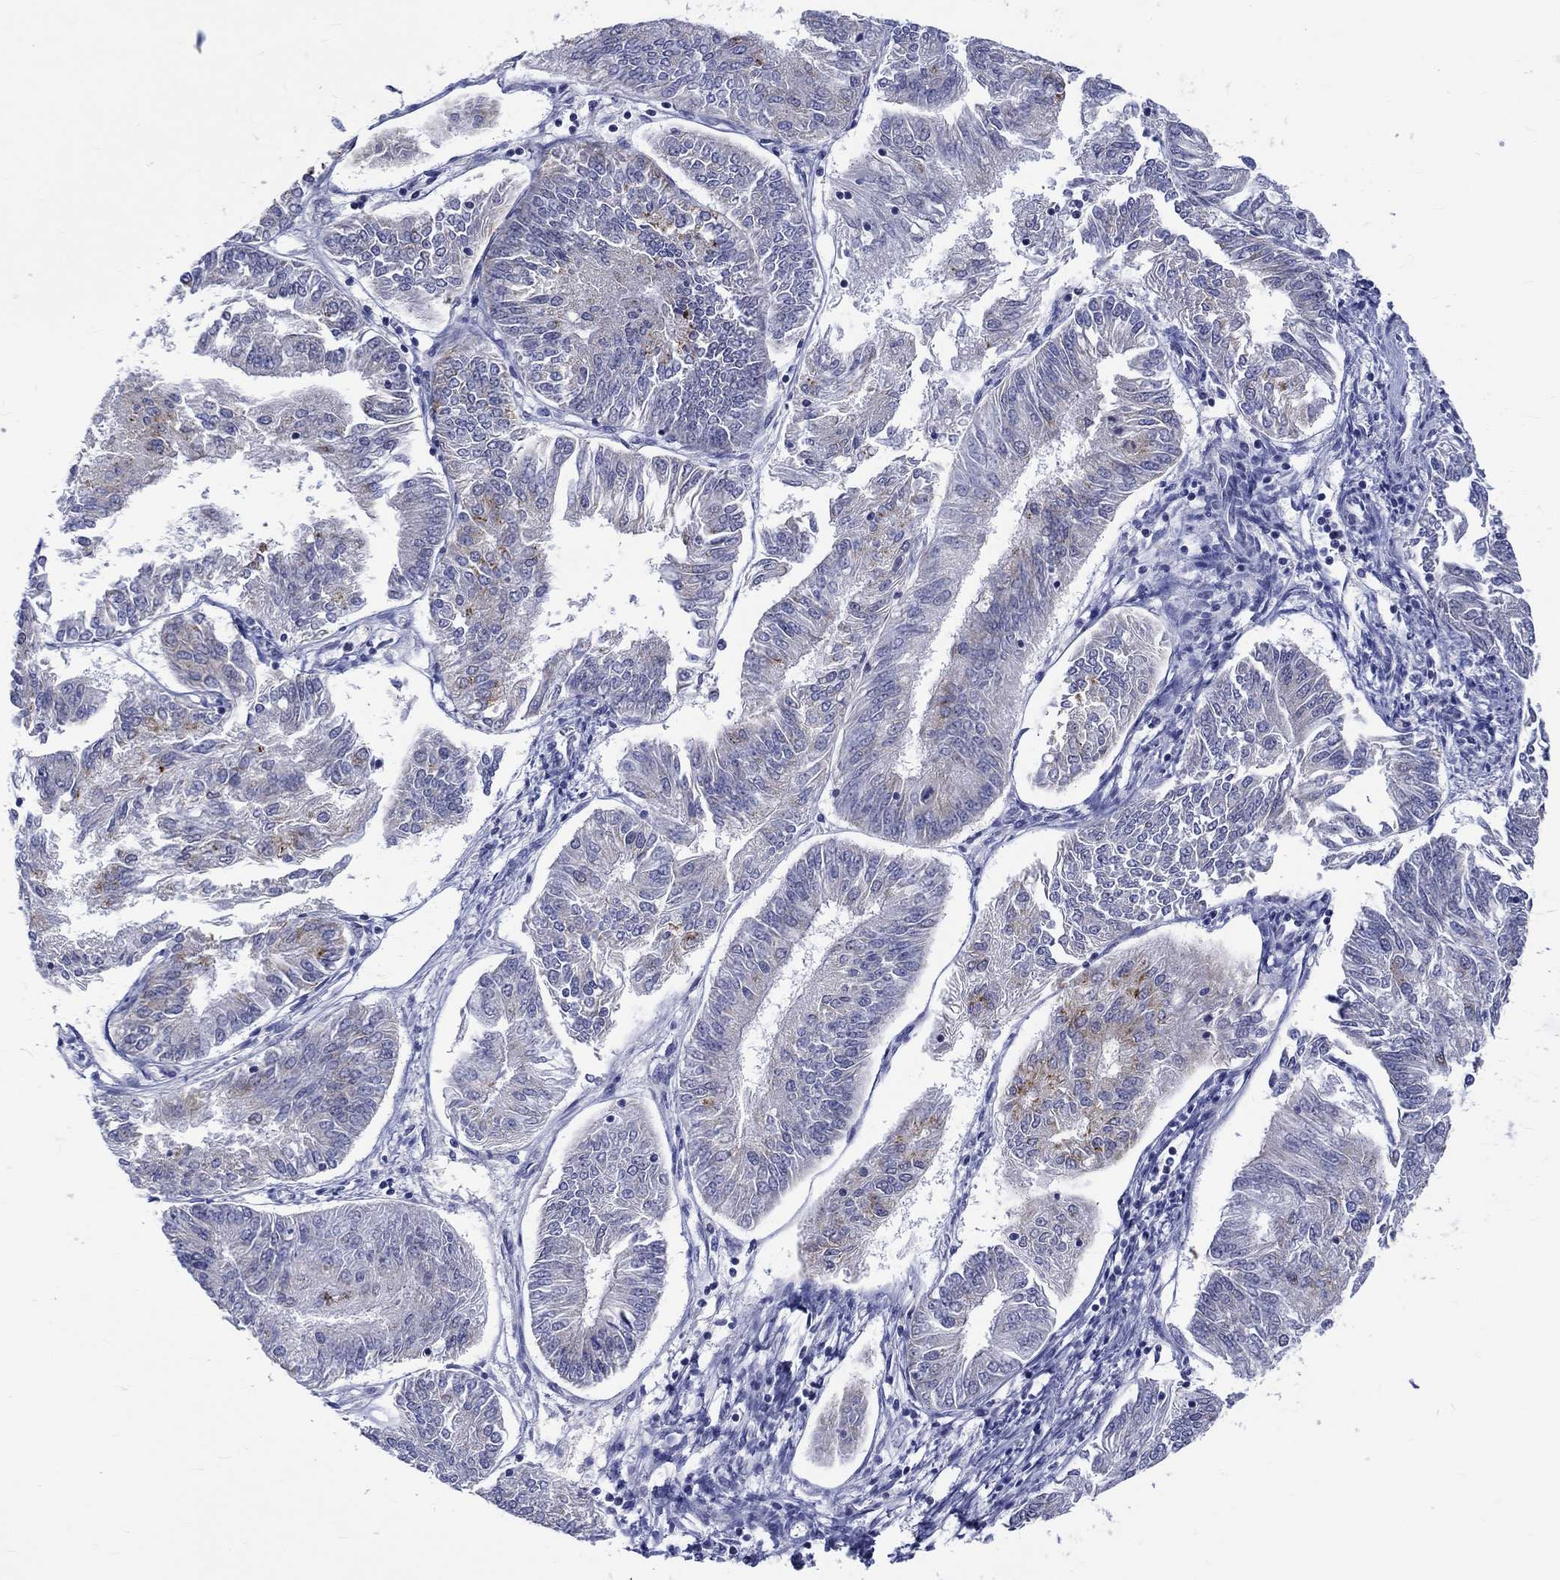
{"staining": {"intensity": "moderate", "quantity": "<25%", "location": "cytoplasmic/membranous"}, "tissue": "endometrial cancer", "cell_type": "Tumor cells", "image_type": "cancer", "snomed": [{"axis": "morphology", "description": "Adenocarcinoma, NOS"}, {"axis": "topography", "description": "Endometrium"}], "caption": "Endometrial cancer stained with a protein marker displays moderate staining in tumor cells.", "gene": "ST6GALNAC1", "patient": {"sex": "female", "age": 58}}